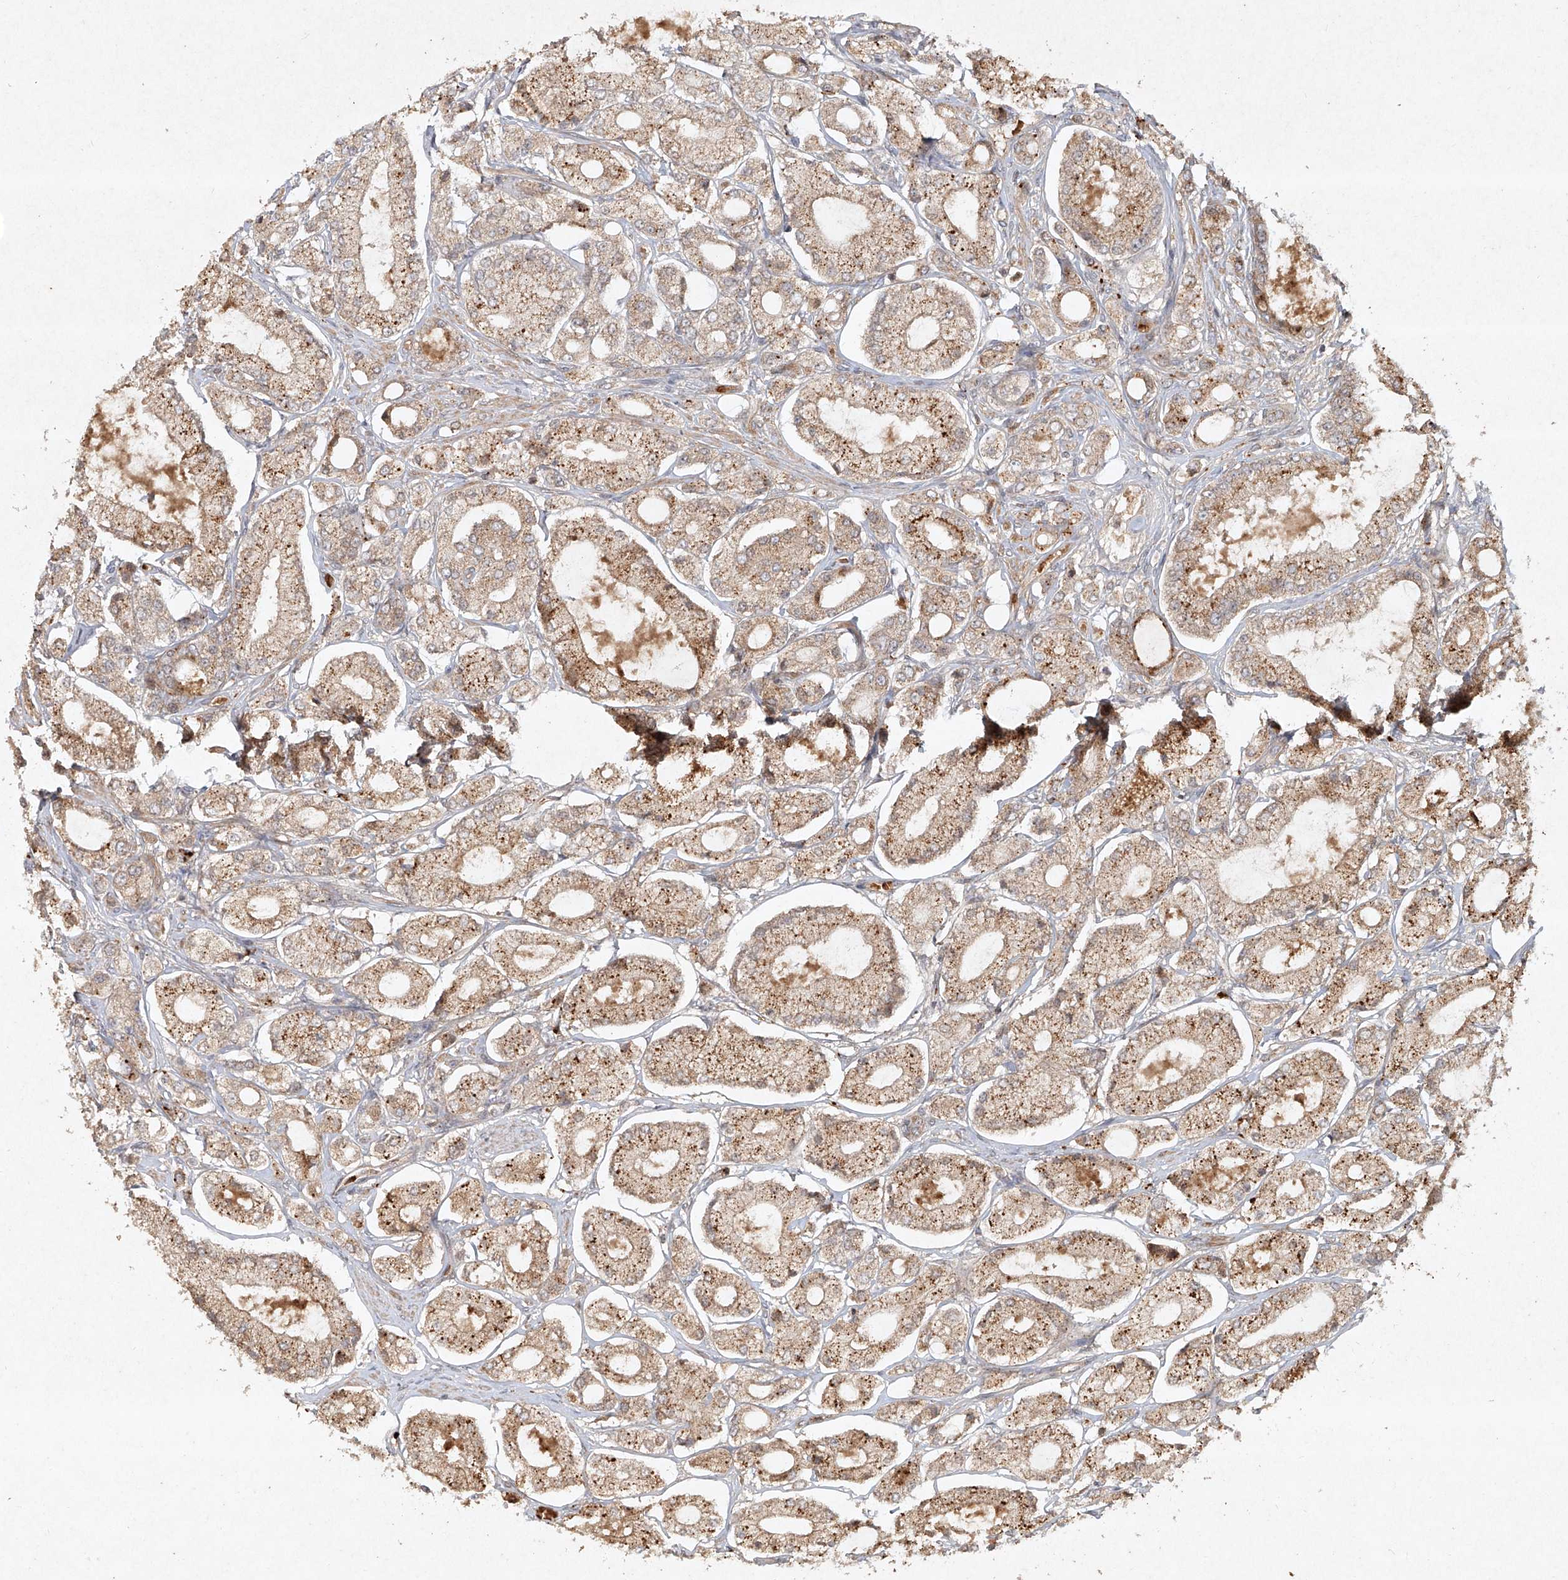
{"staining": {"intensity": "moderate", "quantity": ">75%", "location": "cytoplasmic/membranous"}, "tissue": "prostate cancer", "cell_type": "Tumor cells", "image_type": "cancer", "snomed": [{"axis": "morphology", "description": "Adenocarcinoma, High grade"}, {"axis": "topography", "description": "Prostate"}], "caption": "Protein staining displays moderate cytoplasmic/membranous expression in approximately >75% of tumor cells in prostate high-grade adenocarcinoma.", "gene": "CYYR1", "patient": {"sex": "male", "age": 65}}